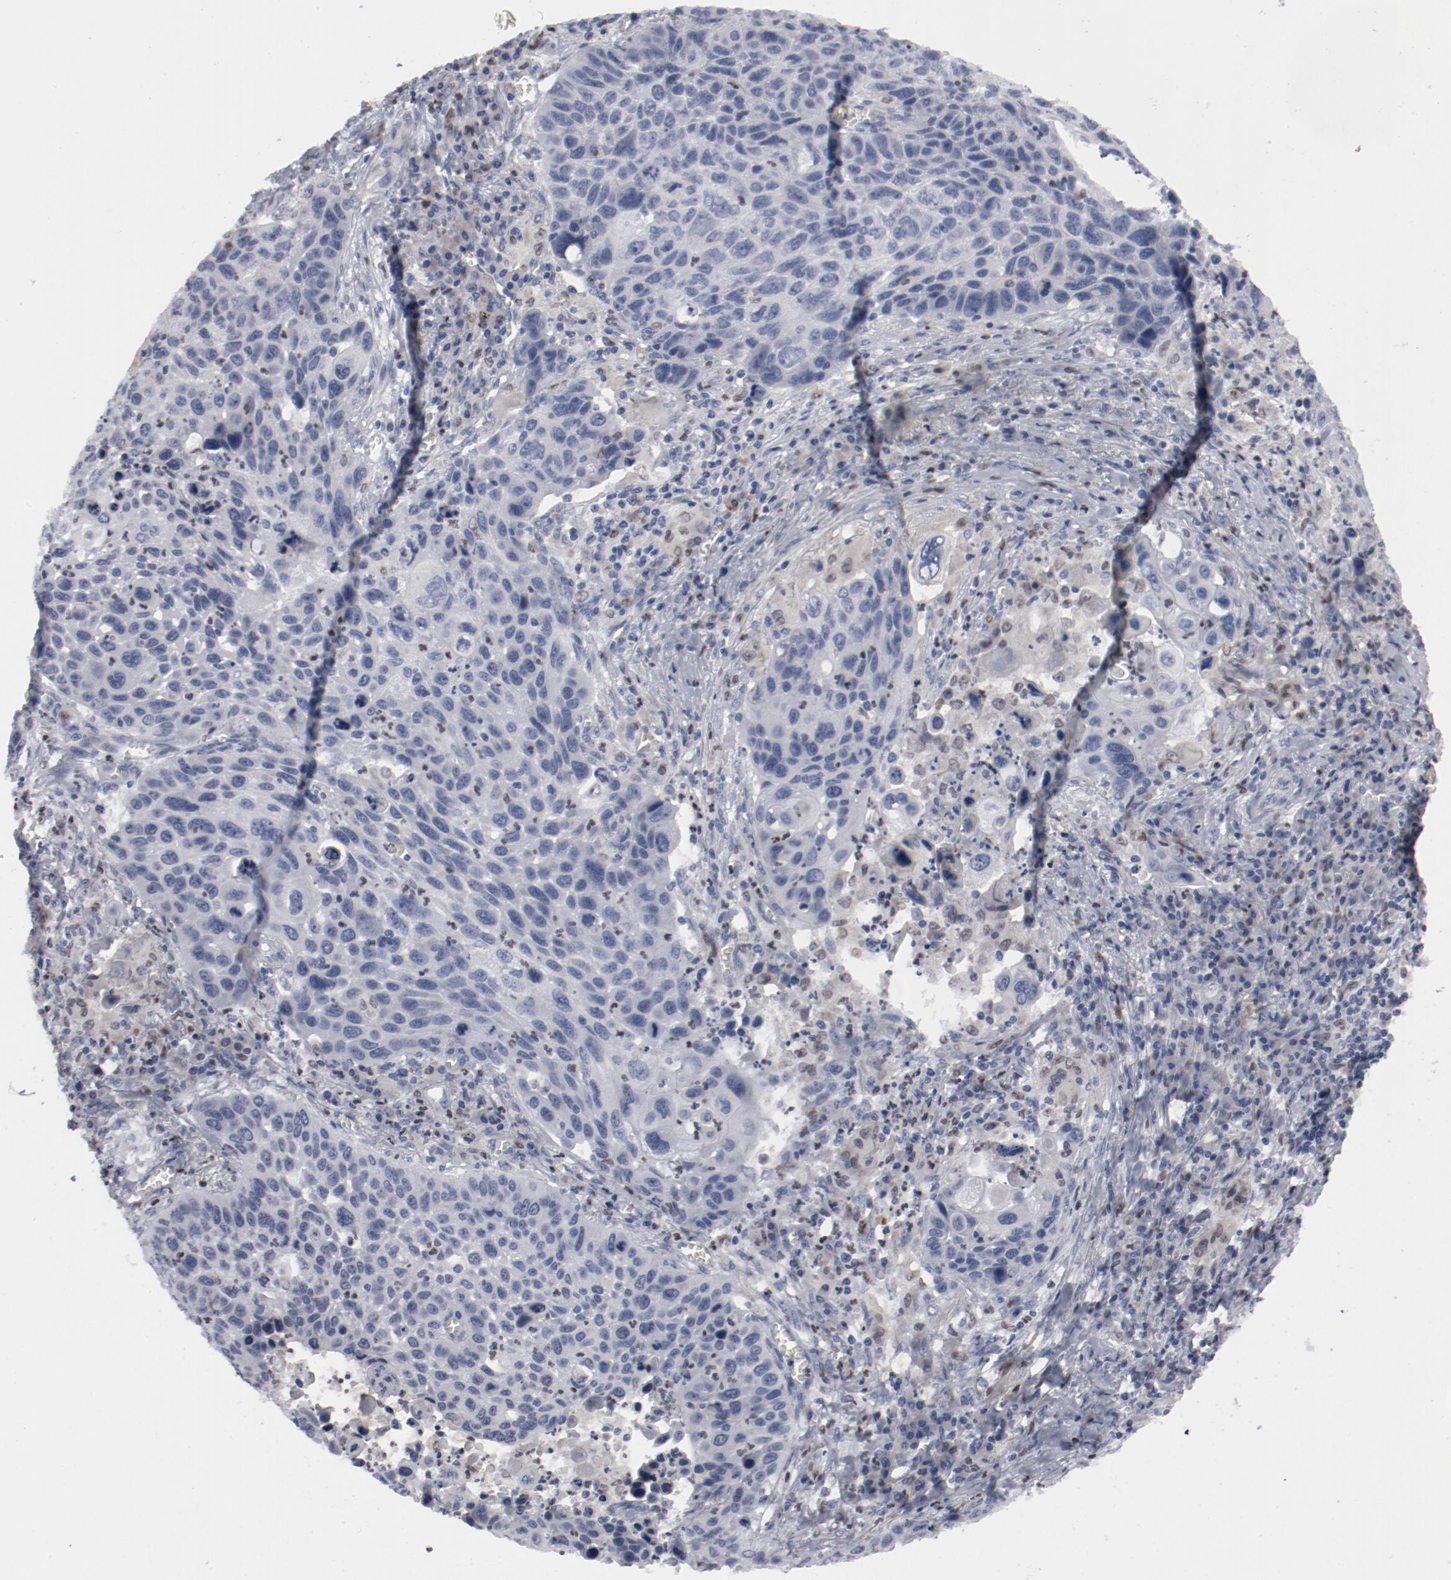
{"staining": {"intensity": "negative", "quantity": "none", "location": "none"}, "tissue": "lung cancer", "cell_type": "Tumor cells", "image_type": "cancer", "snomed": [{"axis": "morphology", "description": "Squamous cell carcinoma, NOS"}, {"axis": "topography", "description": "Lung"}], "caption": "Tumor cells are negative for protein expression in human lung cancer (squamous cell carcinoma).", "gene": "SPI1", "patient": {"sex": "male", "age": 68}}